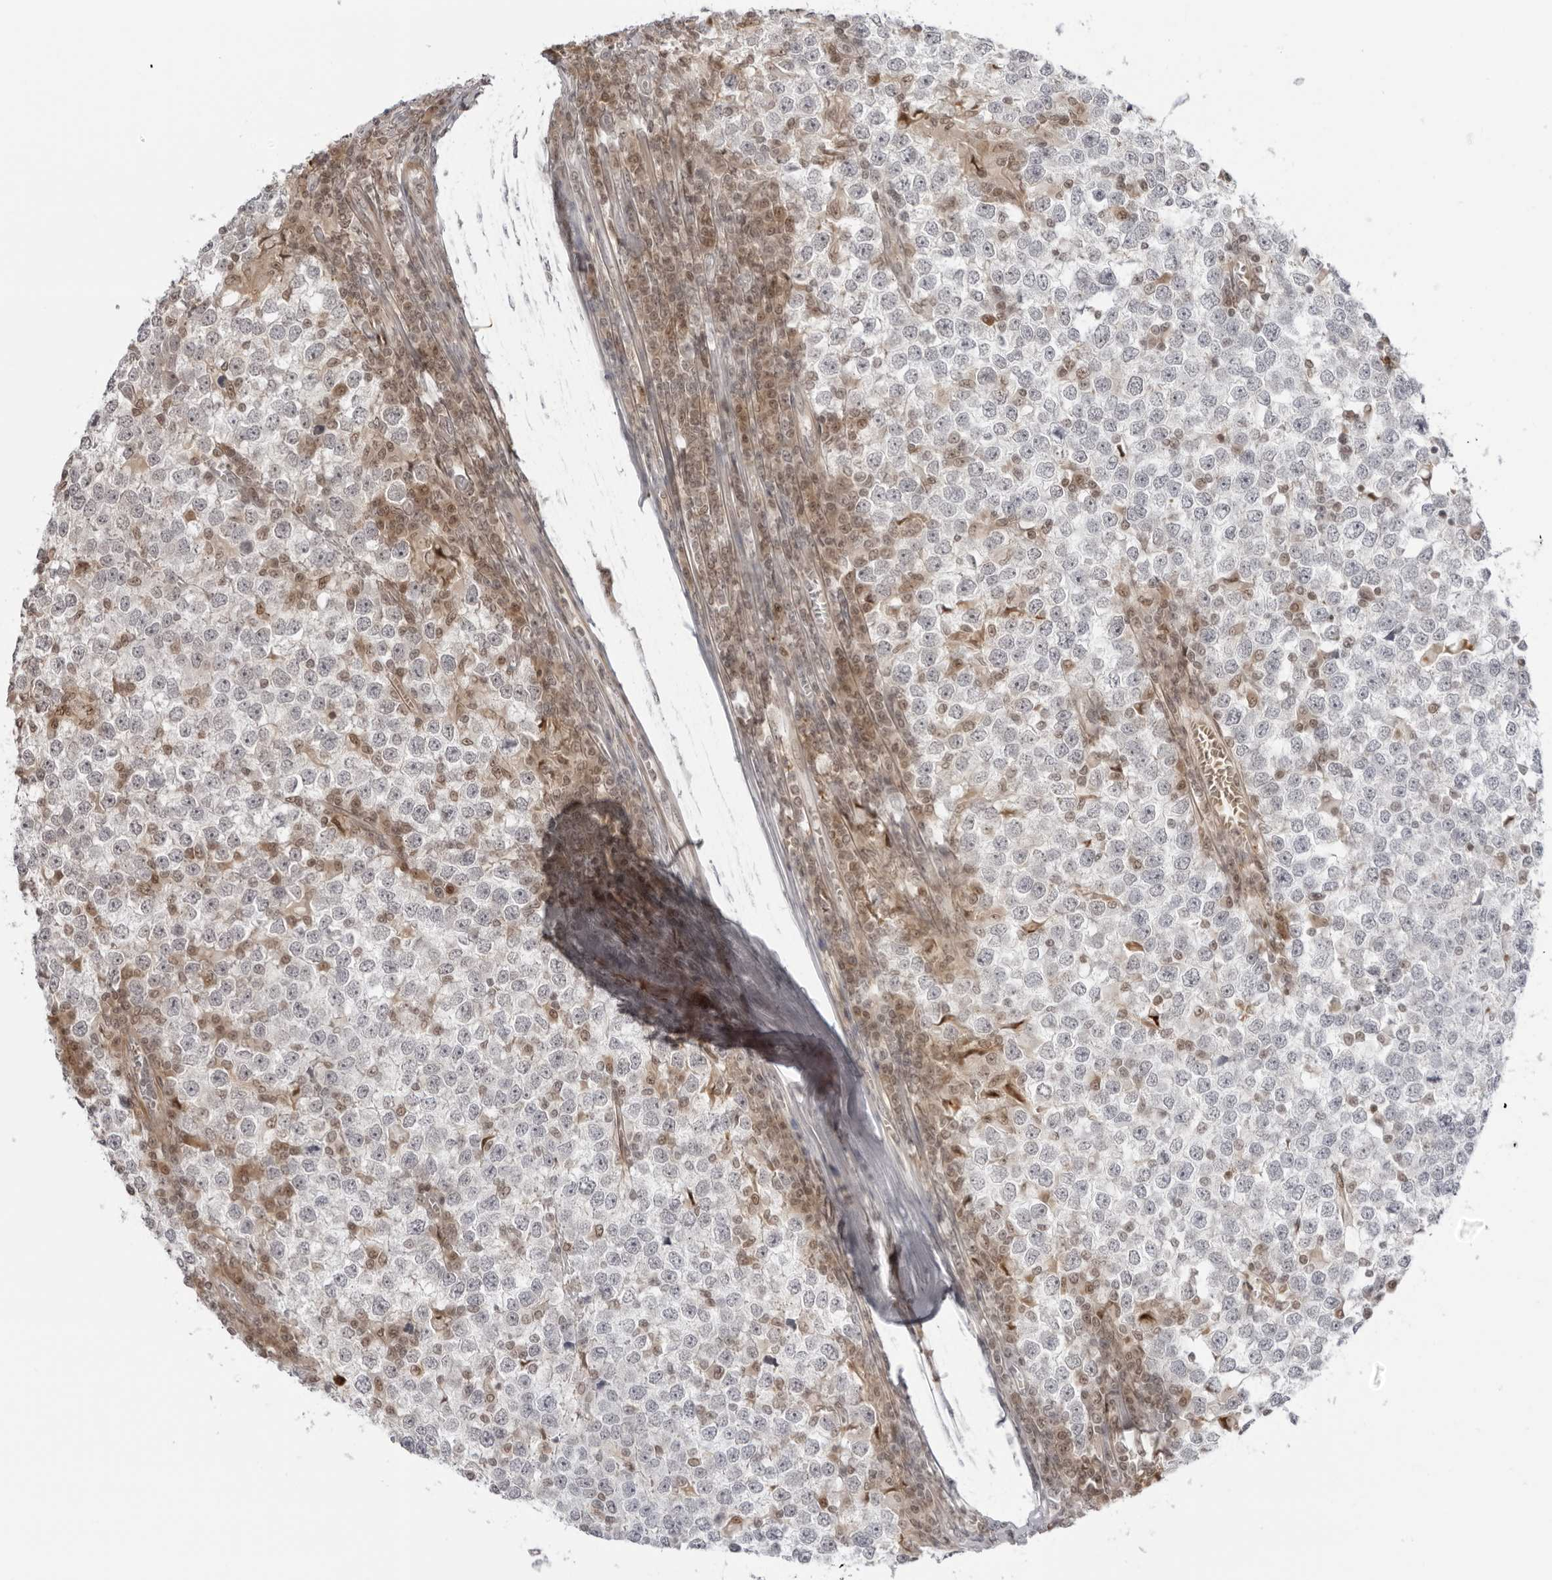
{"staining": {"intensity": "negative", "quantity": "none", "location": "none"}, "tissue": "testis cancer", "cell_type": "Tumor cells", "image_type": "cancer", "snomed": [{"axis": "morphology", "description": "Seminoma, NOS"}, {"axis": "topography", "description": "Testis"}], "caption": "Testis cancer was stained to show a protein in brown. There is no significant positivity in tumor cells.", "gene": "RNF146", "patient": {"sex": "male", "age": 65}}